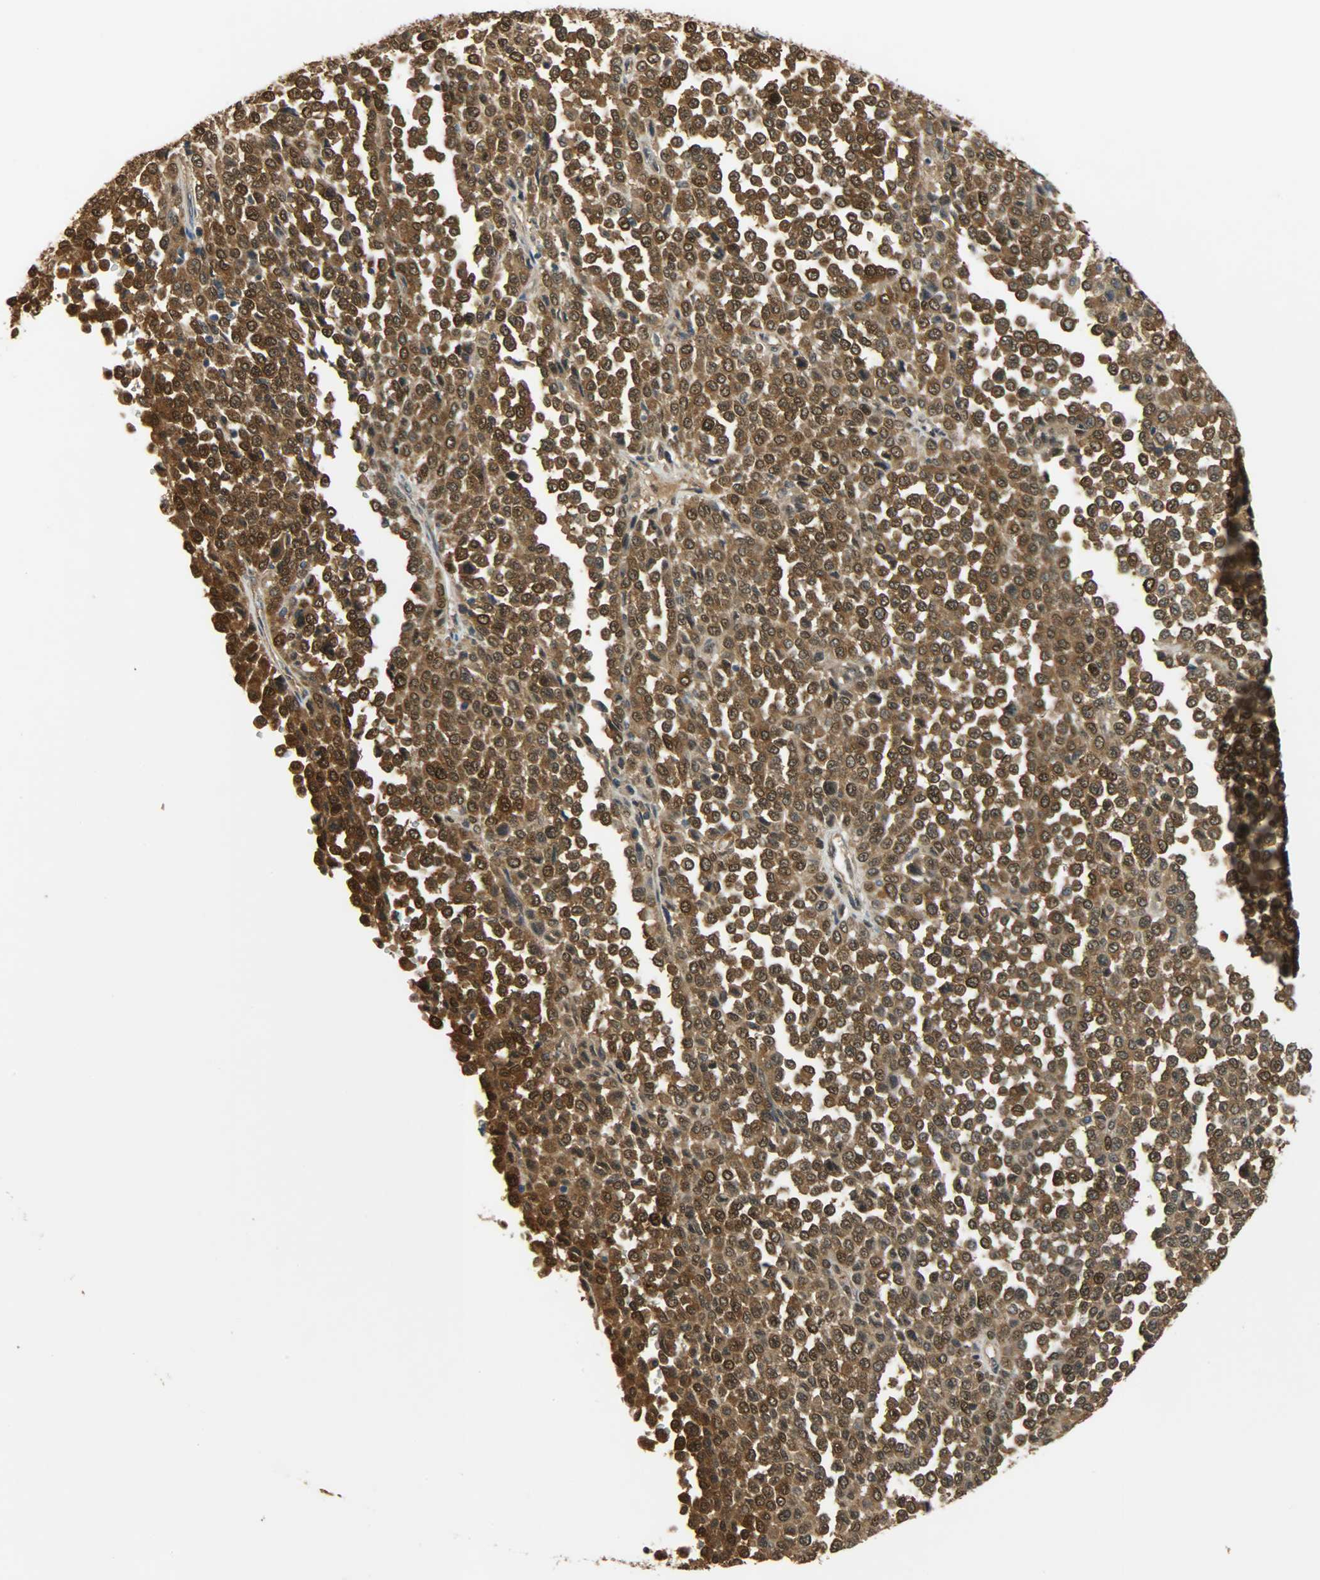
{"staining": {"intensity": "strong", "quantity": ">75%", "location": "cytoplasmic/membranous,nuclear"}, "tissue": "melanoma", "cell_type": "Tumor cells", "image_type": "cancer", "snomed": [{"axis": "morphology", "description": "Malignant melanoma, Metastatic site"}, {"axis": "topography", "description": "Pancreas"}], "caption": "A micrograph of melanoma stained for a protein exhibits strong cytoplasmic/membranous and nuclear brown staining in tumor cells.", "gene": "EIF4EBP1", "patient": {"sex": "female", "age": 30}}